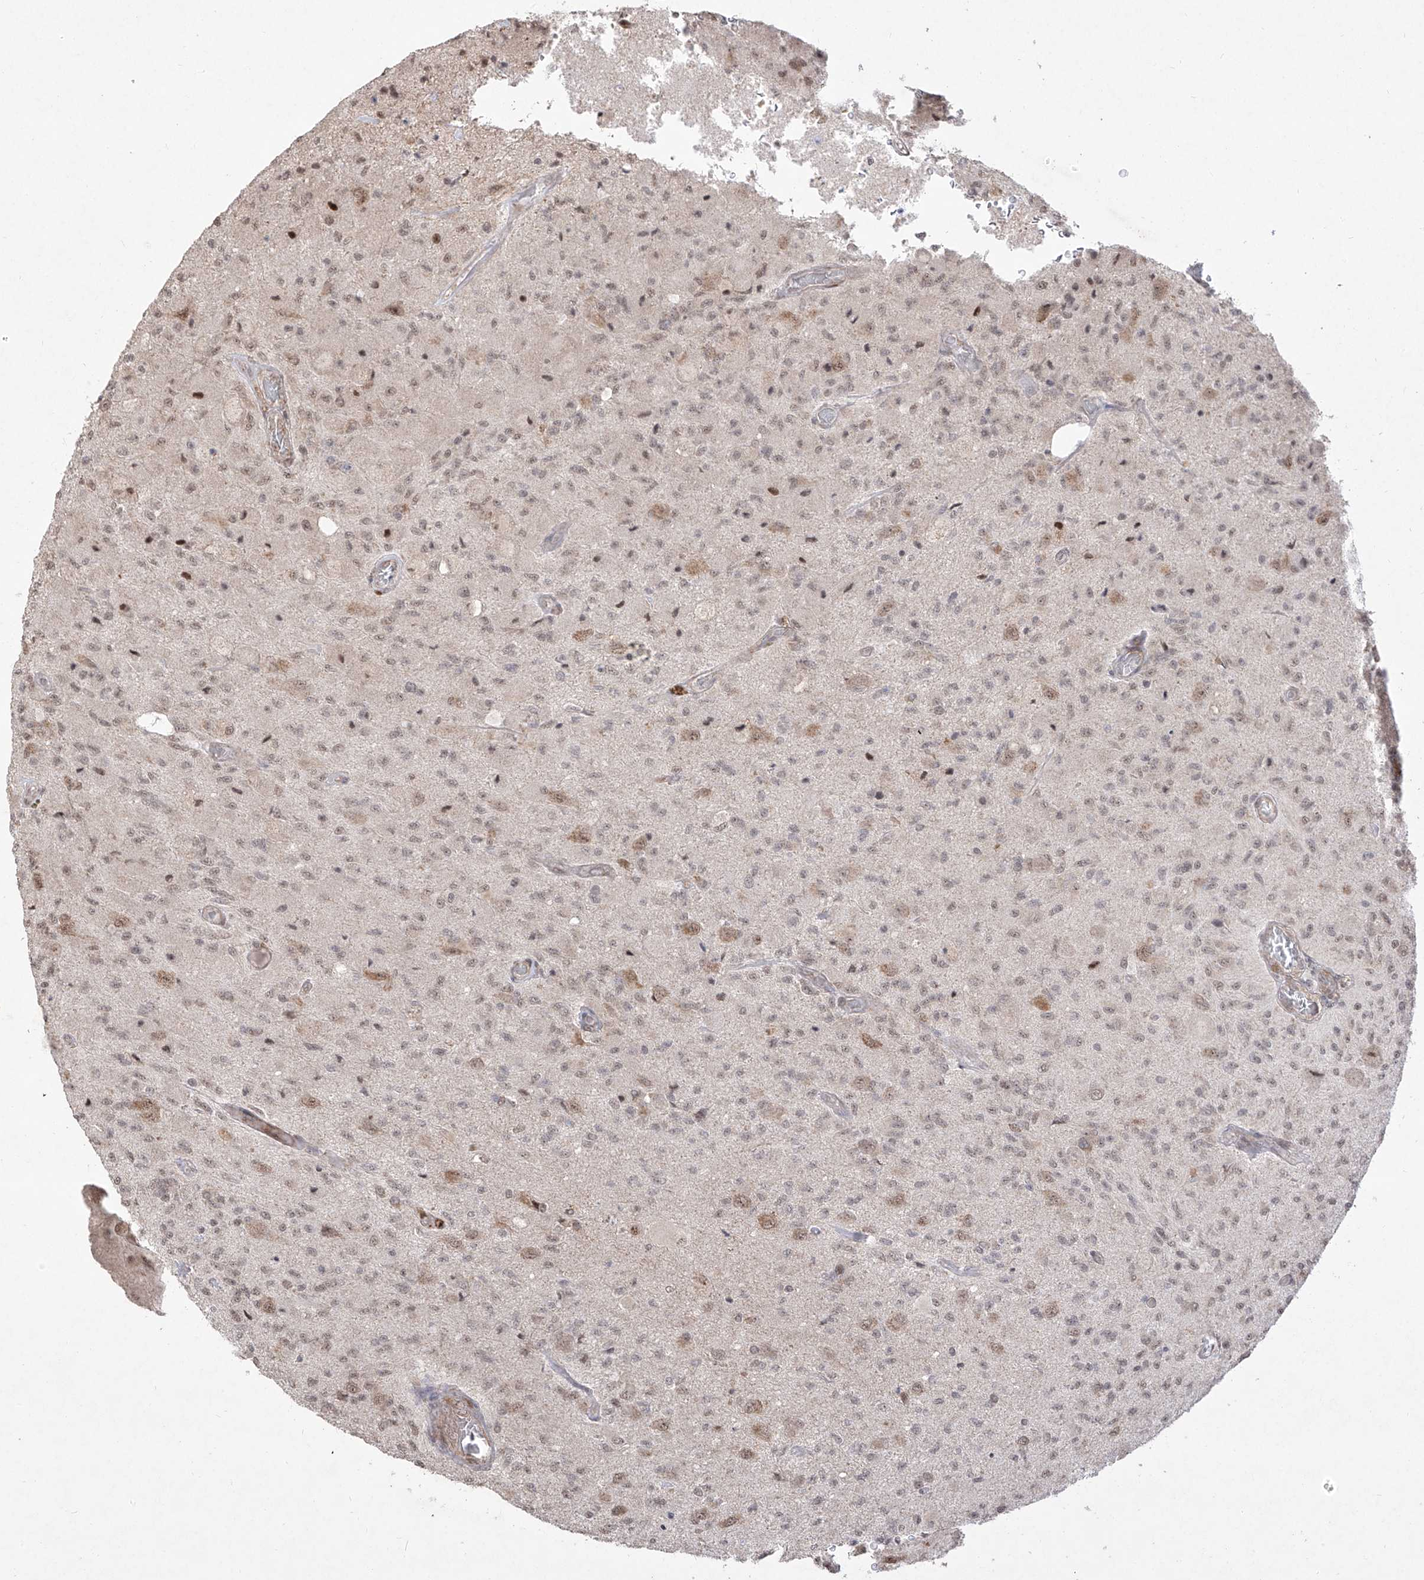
{"staining": {"intensity": "weak", "quantity": "25%-75%", "location": "nuclear"}, "tissue": "glioma", "cell_type": "Tumor cells", "image_type": "cancer", "snomed": [{"axis": "morphology", "description": "Normal tissue, NOS"}, {"axis": "morphology", "description": "Glioma, malignant, High grade"}, {"axis": "topography", "description": "Cerebral cortex"}], "caption": "Glioma stained for a protein (brown) demonstrates weak nuclear positive expression in approximately 25%-75% of tumor cells.", "gene": "SNRNP27", "patient": {"sex": "male", "age": 77}}